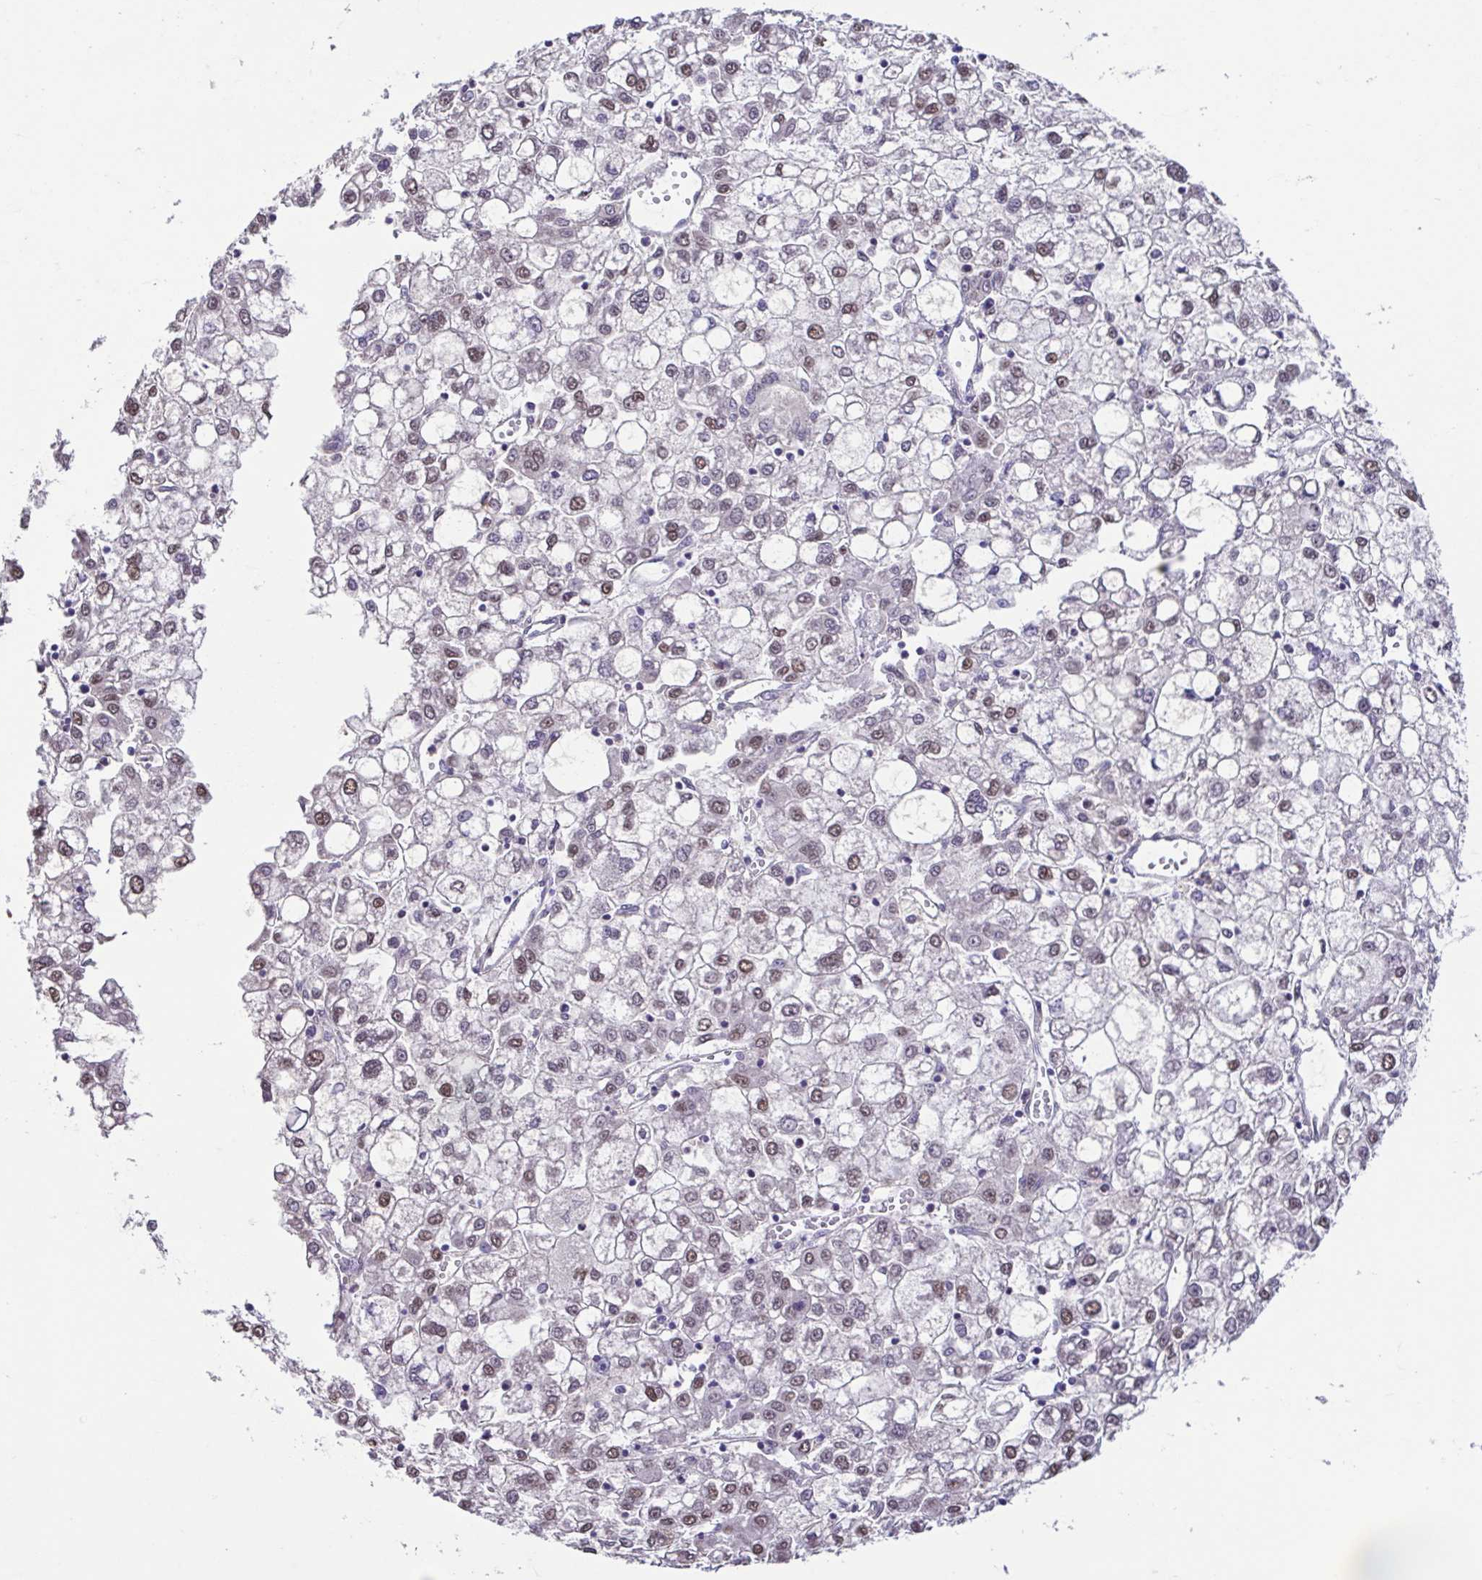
{"staining": {"intensity": "moderate", "quantity": ">75%", "location": "nuclear"}, "tissue": "liver cancer", "cell_type": "Tumor cells", "image_type": "cancer", "snomed": [{"axis": "morphology", "description": "Carcinoma, Hepatocellular, NOS"}, {"axis": "topography", "description": "Liver"}], "caption": "A brown stain highlights moderate nuclear expression of a protein in human liver cancer tumor cells.", "gene": "ACTRT3", "patient": {"sex": "male", "age": 40}}